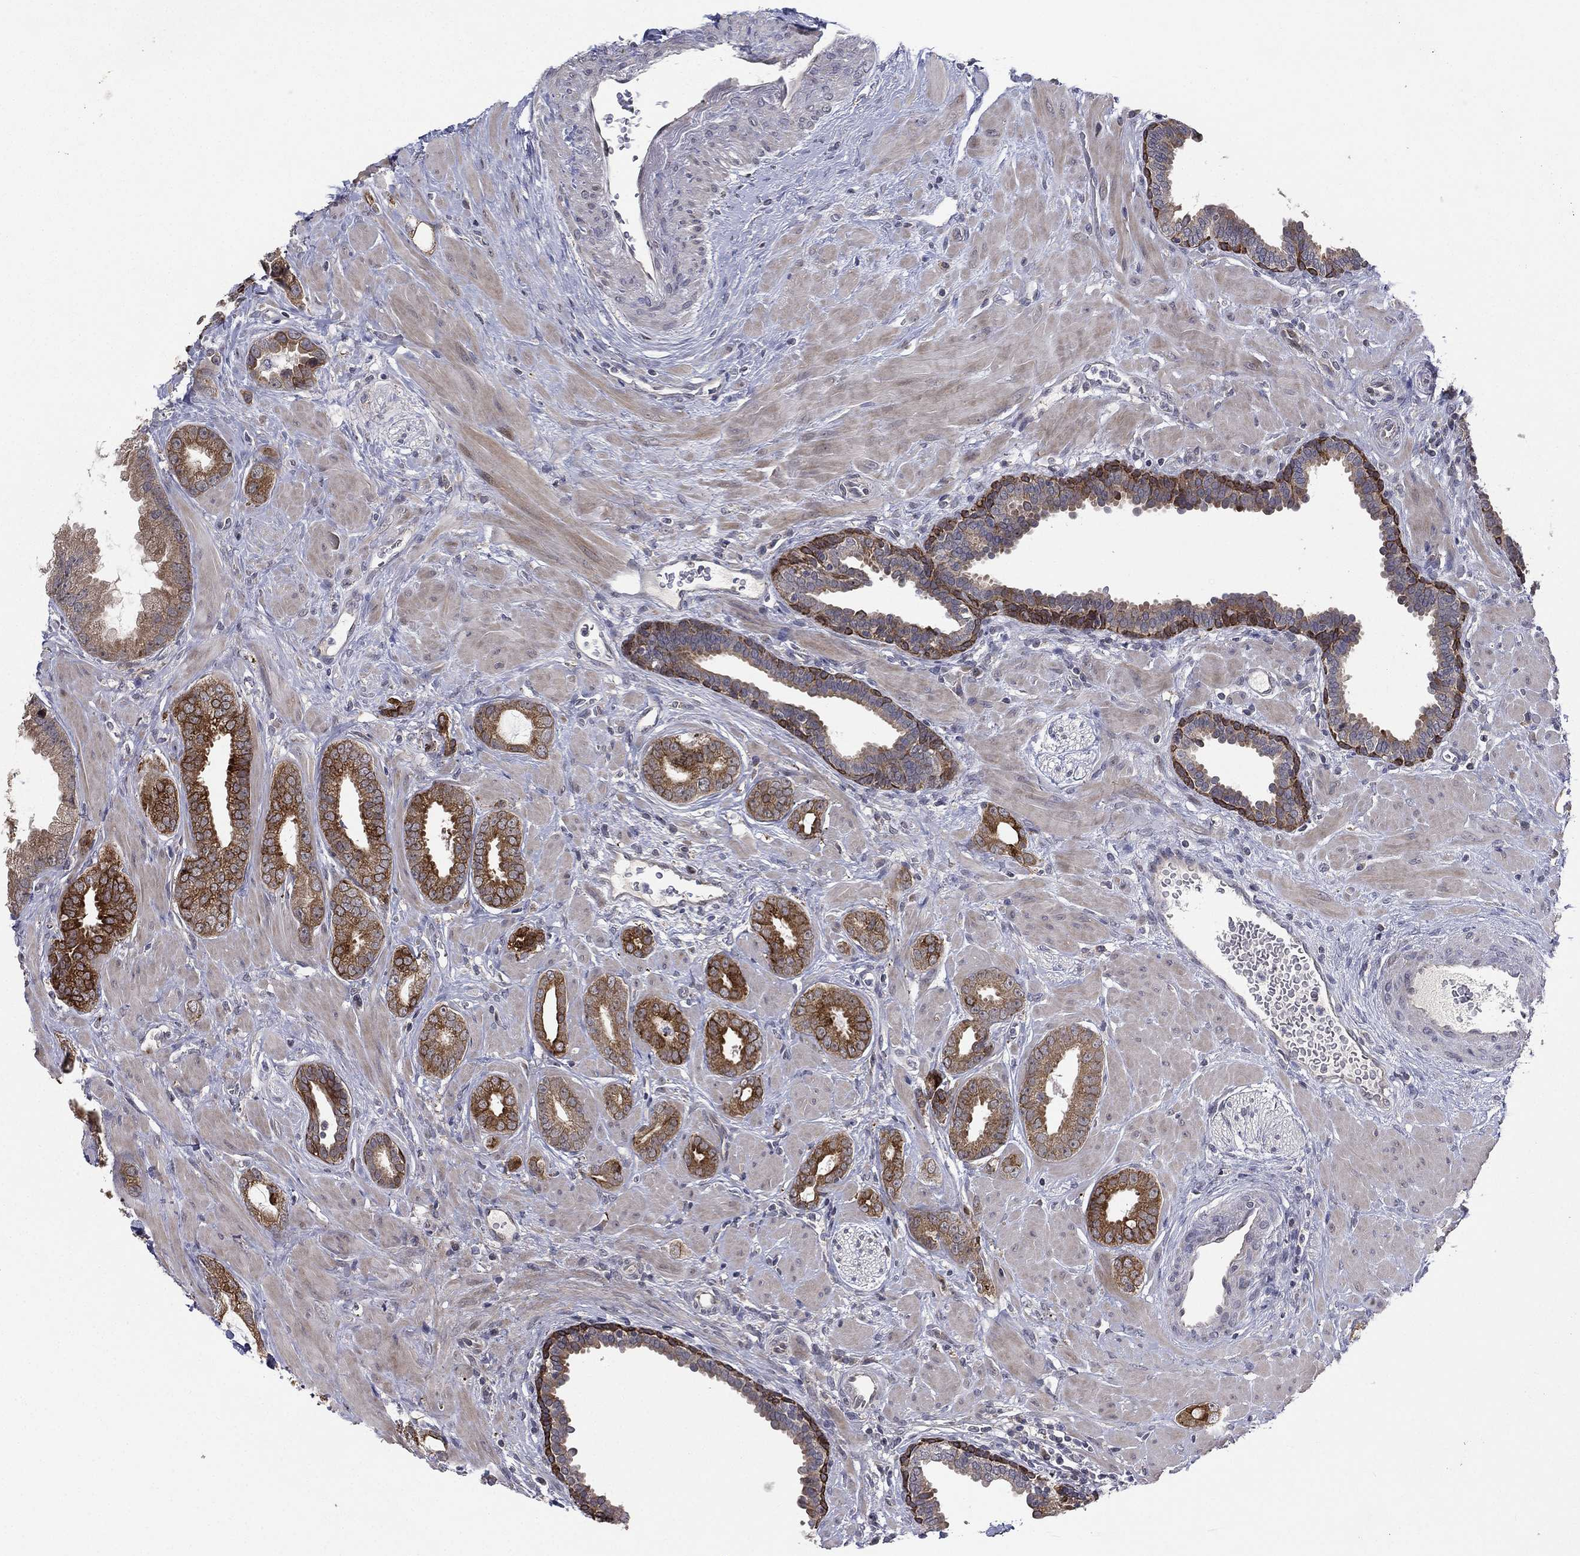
{"staining": {"intensity": "strong", "quantity": ">75%", "location": "cytoplasmic/membranous"}, "tissue": "prostate cancer", "cell_type": "Tumor cells", "image_type": "cancer", "snomed": [{"axis": "morphology", "description": "Adenocarcinoma, Low grade"}, {"axis": "topography", "description": "Prostate"}], "caption": "Brown immunohistochemical staining in prostate cancer (low-grade adenocarcinoma) shows strong cytoplasmic/membranous staining in approximately >75% of tumor cells.", "gene": "KAT14", "patient": {"sex": "male", "age": 68}}